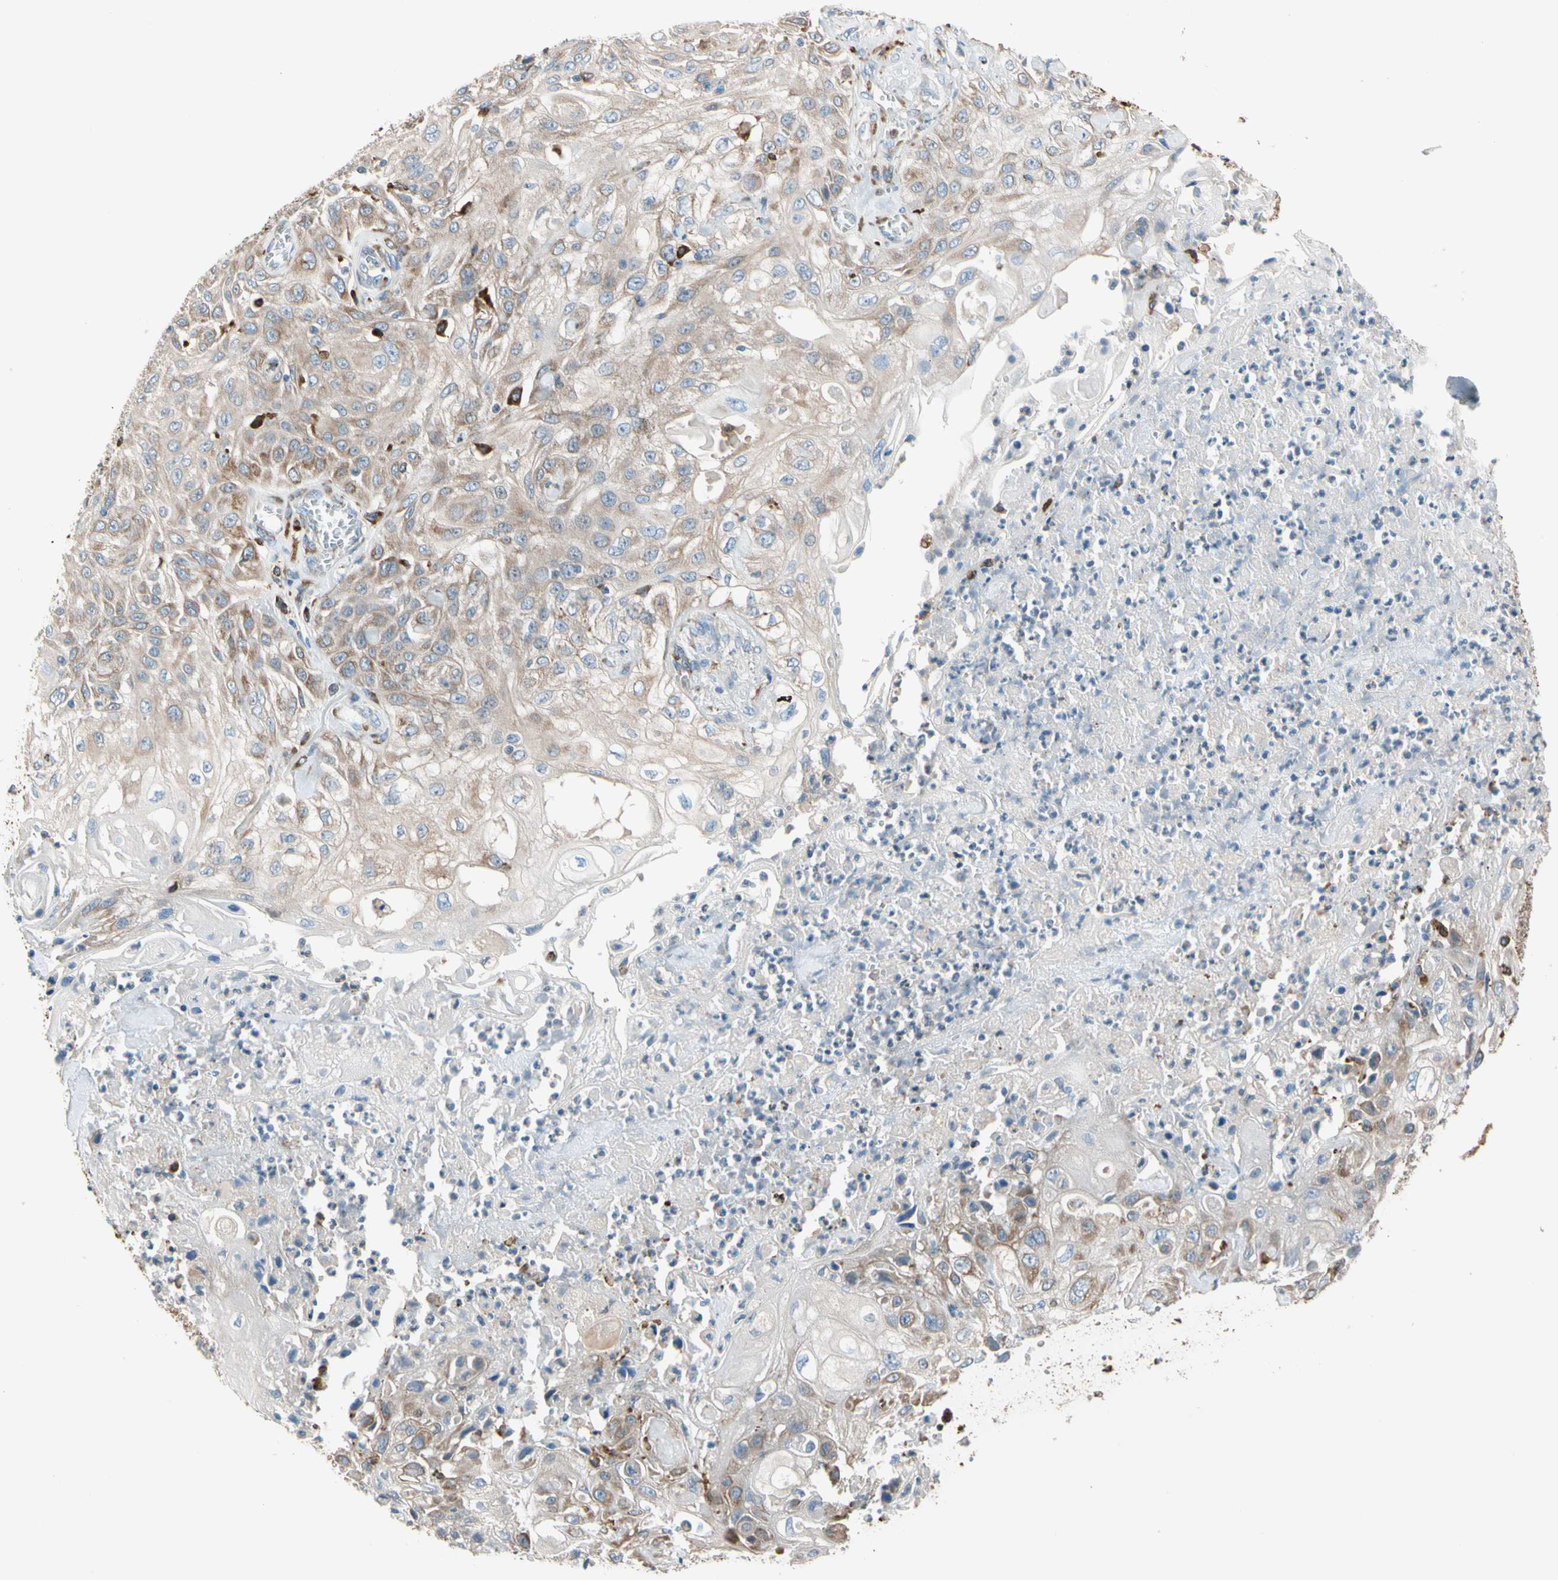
{"staining": {"intensity": "moderate", "quantity": "25%-75%", "location": "cytoplasmic/membranous"}, "tissue": "skin cancer", "cell_type": "Tumor cells", "image_type": "cancer", "snomed": [{"axis": "morphology", "description": "Squamous cell carcinoma, NOS"}, {"axis": "morphology", "description": "Squamous cell carcinoma, metastatic, NOS"}, {"axis": "topography", "description": "Skin"}, {"axis": "topography", "description": "Lymph node"}], "caption": "Skin squamous cell carcinoma tissue displays moderate cytoplasmic/membranous staining in about 25%-75% of tumor cells, visualized by immunohistochemistry.", "gene": "LRPAP1", "patient": {"sex": "male", "age": 75}}